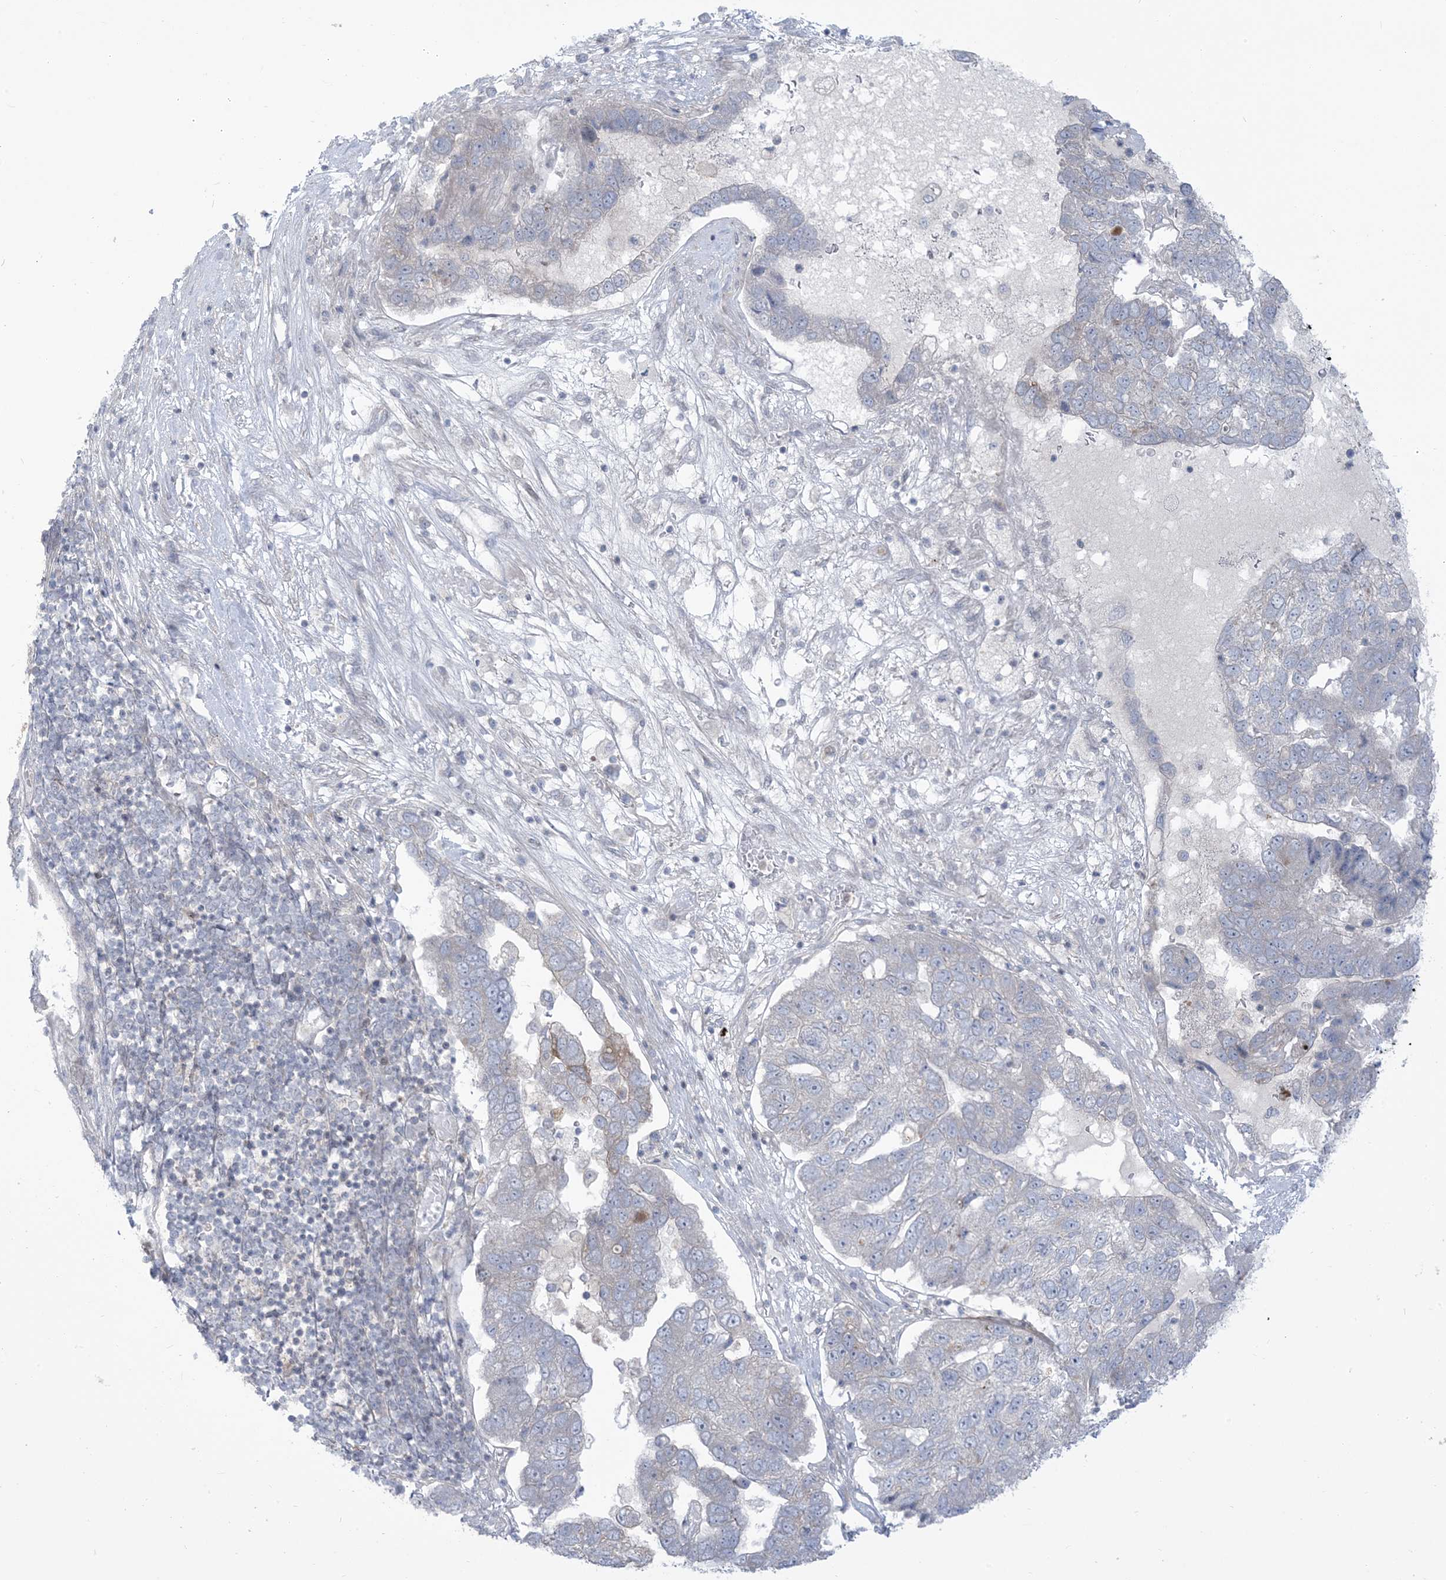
{"staining": {"intensity": "negative", "quantity": "none", "location": "none"}, "tissue": "pancreatic cancer", "cell_type": "Tumor cells", "image_type": "cancer", "snomed": [{"axis": "morphology", "description": "Adenocarcinoma, NOS"}, {"axis": "topography", "description": "Pancreas"}], "caption": "Pancreatic cancer (adenocarcinoma) was stained to show a protein in brown. There is no significant expression in tumor cells.", "gene": "AFTPH", "patient": {"sex": "female", "age": 61}}